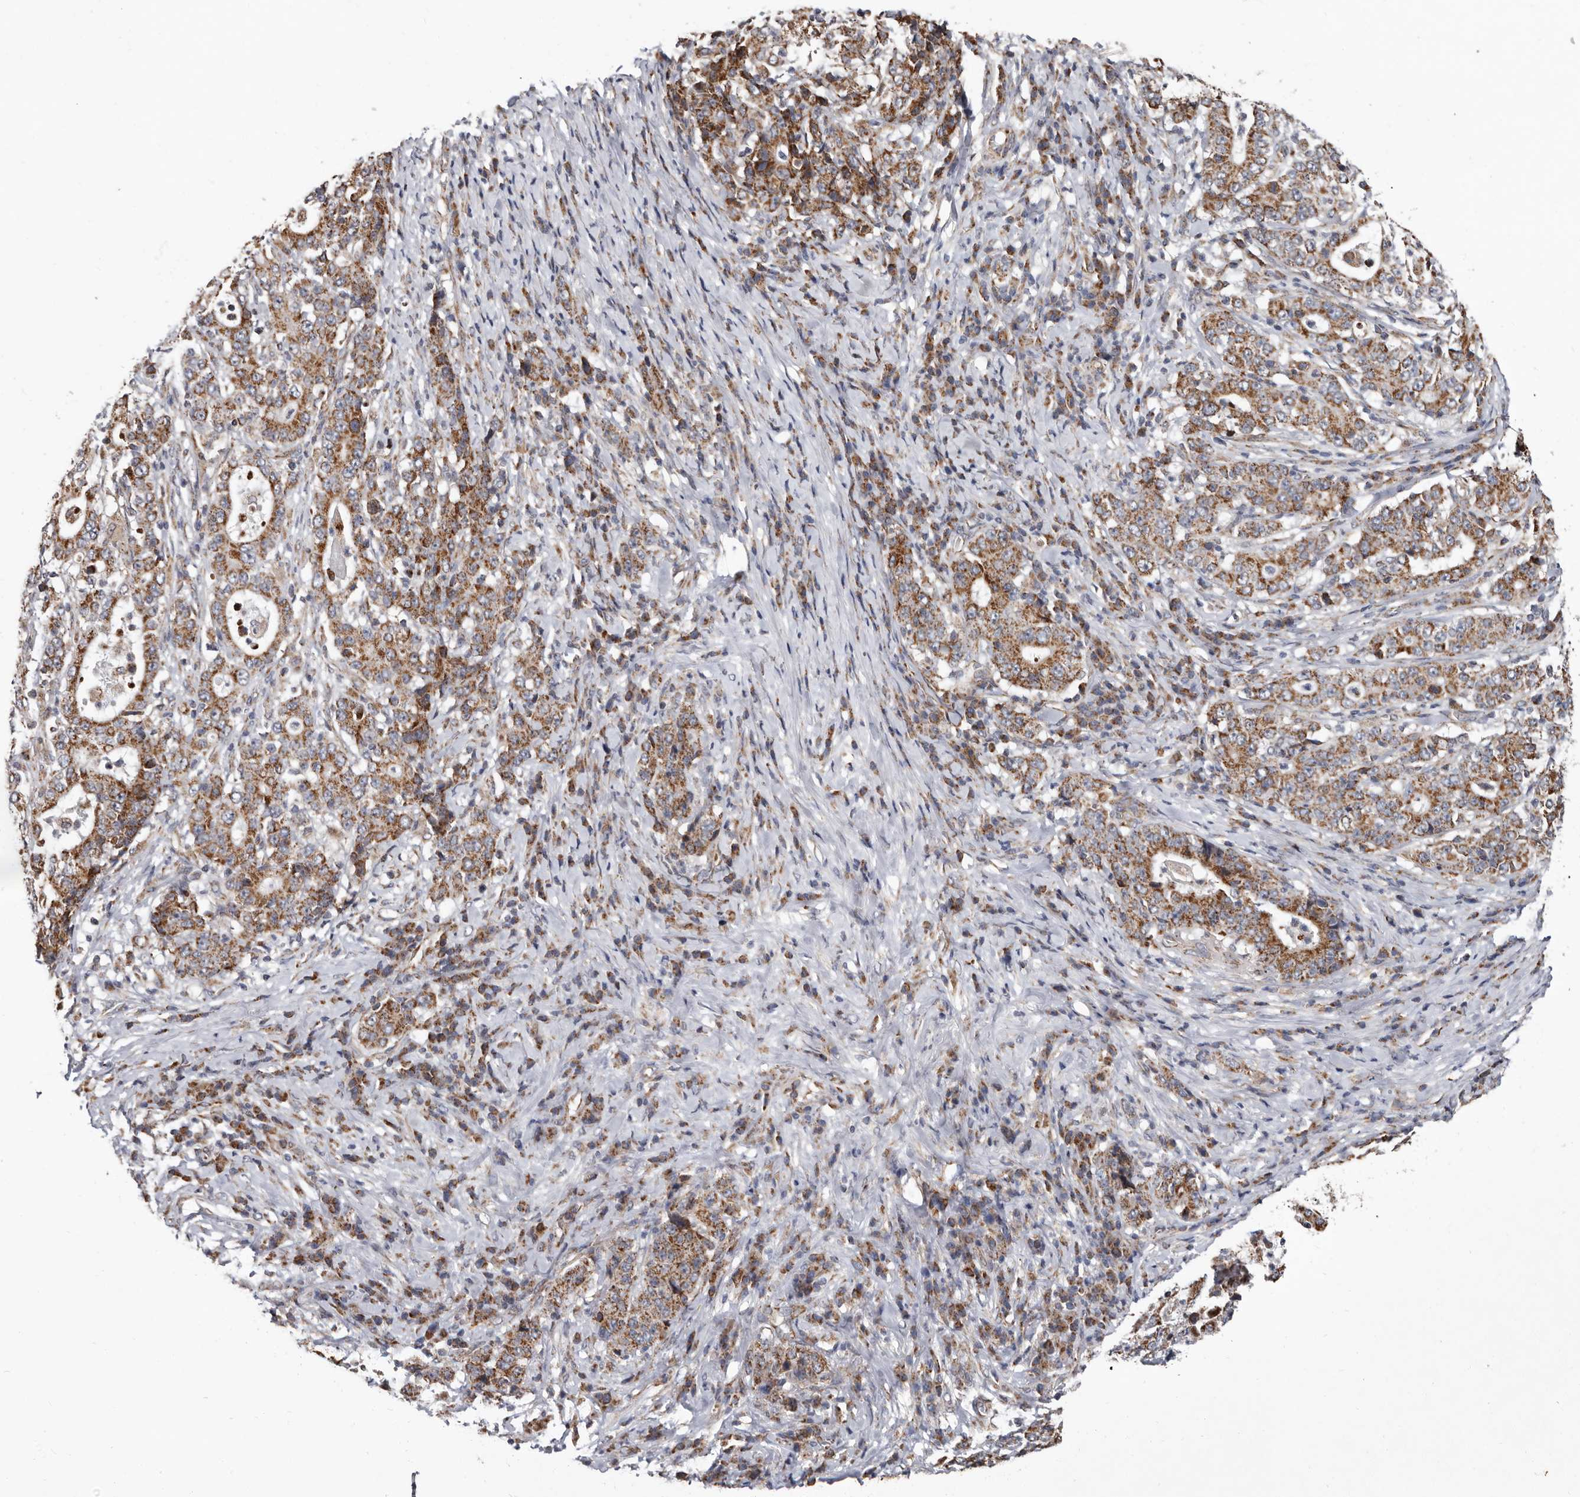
{"staining": {"intensity": "moderate", "quantity": ">75%", "location": "cytoplasmic/membranous"}, "tissue": "stomach cancer", "cell_type": "Tumor cells", "image_type": "cancer", "snomed": [{"axis": "morphology", "description": "Normal tissue, NOS"}, {"axis": "morphology", "description": "Adenocarcinoma, NOS"}, {"axis": "topography", "description": "Stomach, upper"}, {"axis": "topography", "description": "Stomach"}], "caption": "Immunohistochemistry (IHC) micrograph of neoplastic tissue: human stomach cancer (adenocarcinoma) stained using immunohistochemistry (IHC) exhibits medium levels of moderate protein expression localized specifically in the cytoplasmic/membranous of tumor cells, appearing as a cytoplasmic/membranous brown color.", "gene": "MRPL18", "patient": {"sex": "male", "age": 59}}